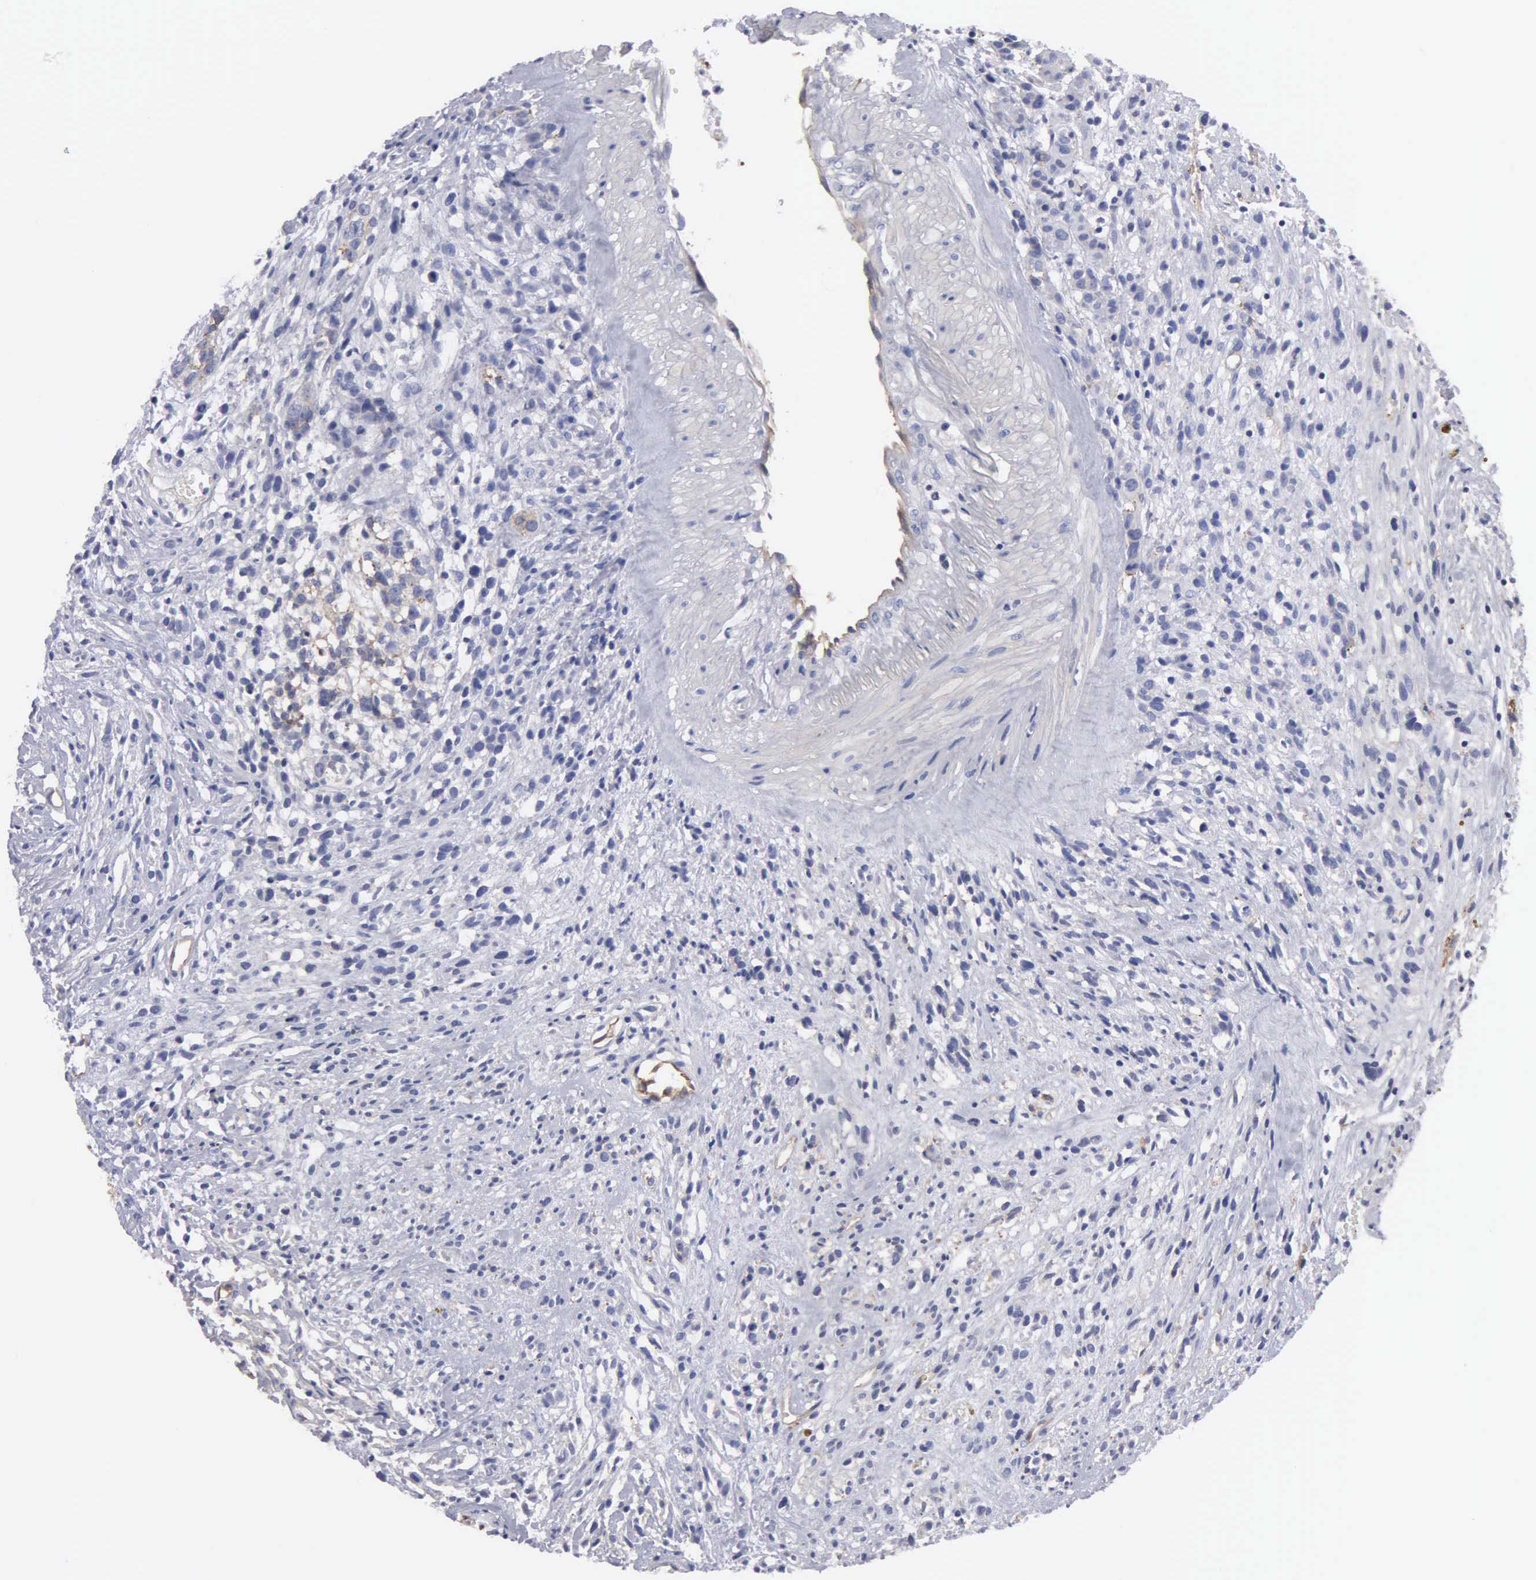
{"staining": {"intensity": "weak", "quantity": "<25%", "location": "cytoplasmic/membranous"}, "tissue": "glioma", "cell_type": "Tumor cells", "image_type": "cancer", "snomed": [{"axis": "morphology", "description": "Glioma, malignant, High grade"}, {"axis": "topography", "description": "Brain"}], "caption": "The image exhibits no staining of tumor cells in glioma.", "gene": "RDX", "patient": {"sex": "male", "age": 66}}